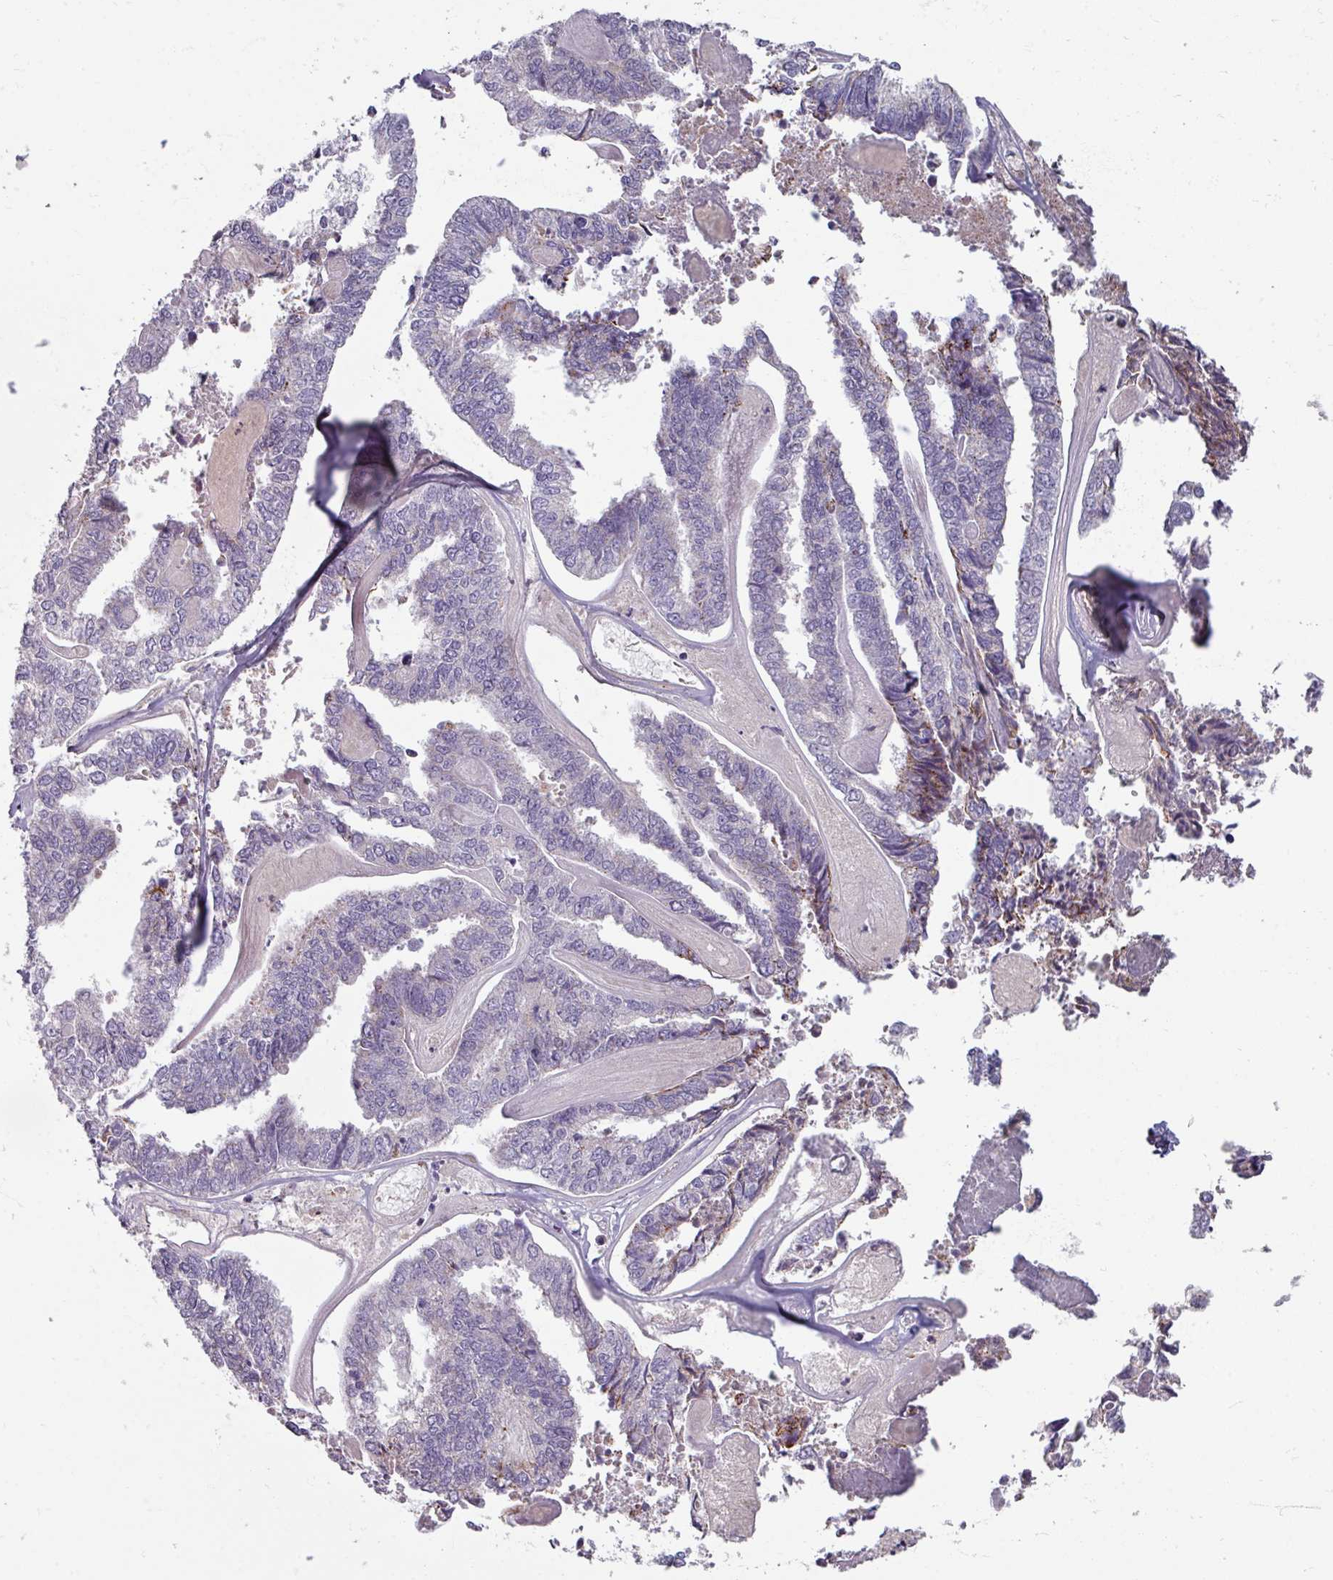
{"staining": {"intensity": "negative", "quantity": "none", "location": "none"}, "tissue": "endometrial cancer", "cell_type": "Tumor cells", "image_type": "cancer", "snomed": [{"axis": "morphology", "description": "Adenocarcinoma, NOS"}, {"axis": "topography", "description": "Endometrium"}], "caption": "The micrograph demonstrates no significant positivity in tumor cells of endometrial adenocarcinoma.", "gene": "GABARAPL1", "patient": {"sex": "female", "age": 73}}